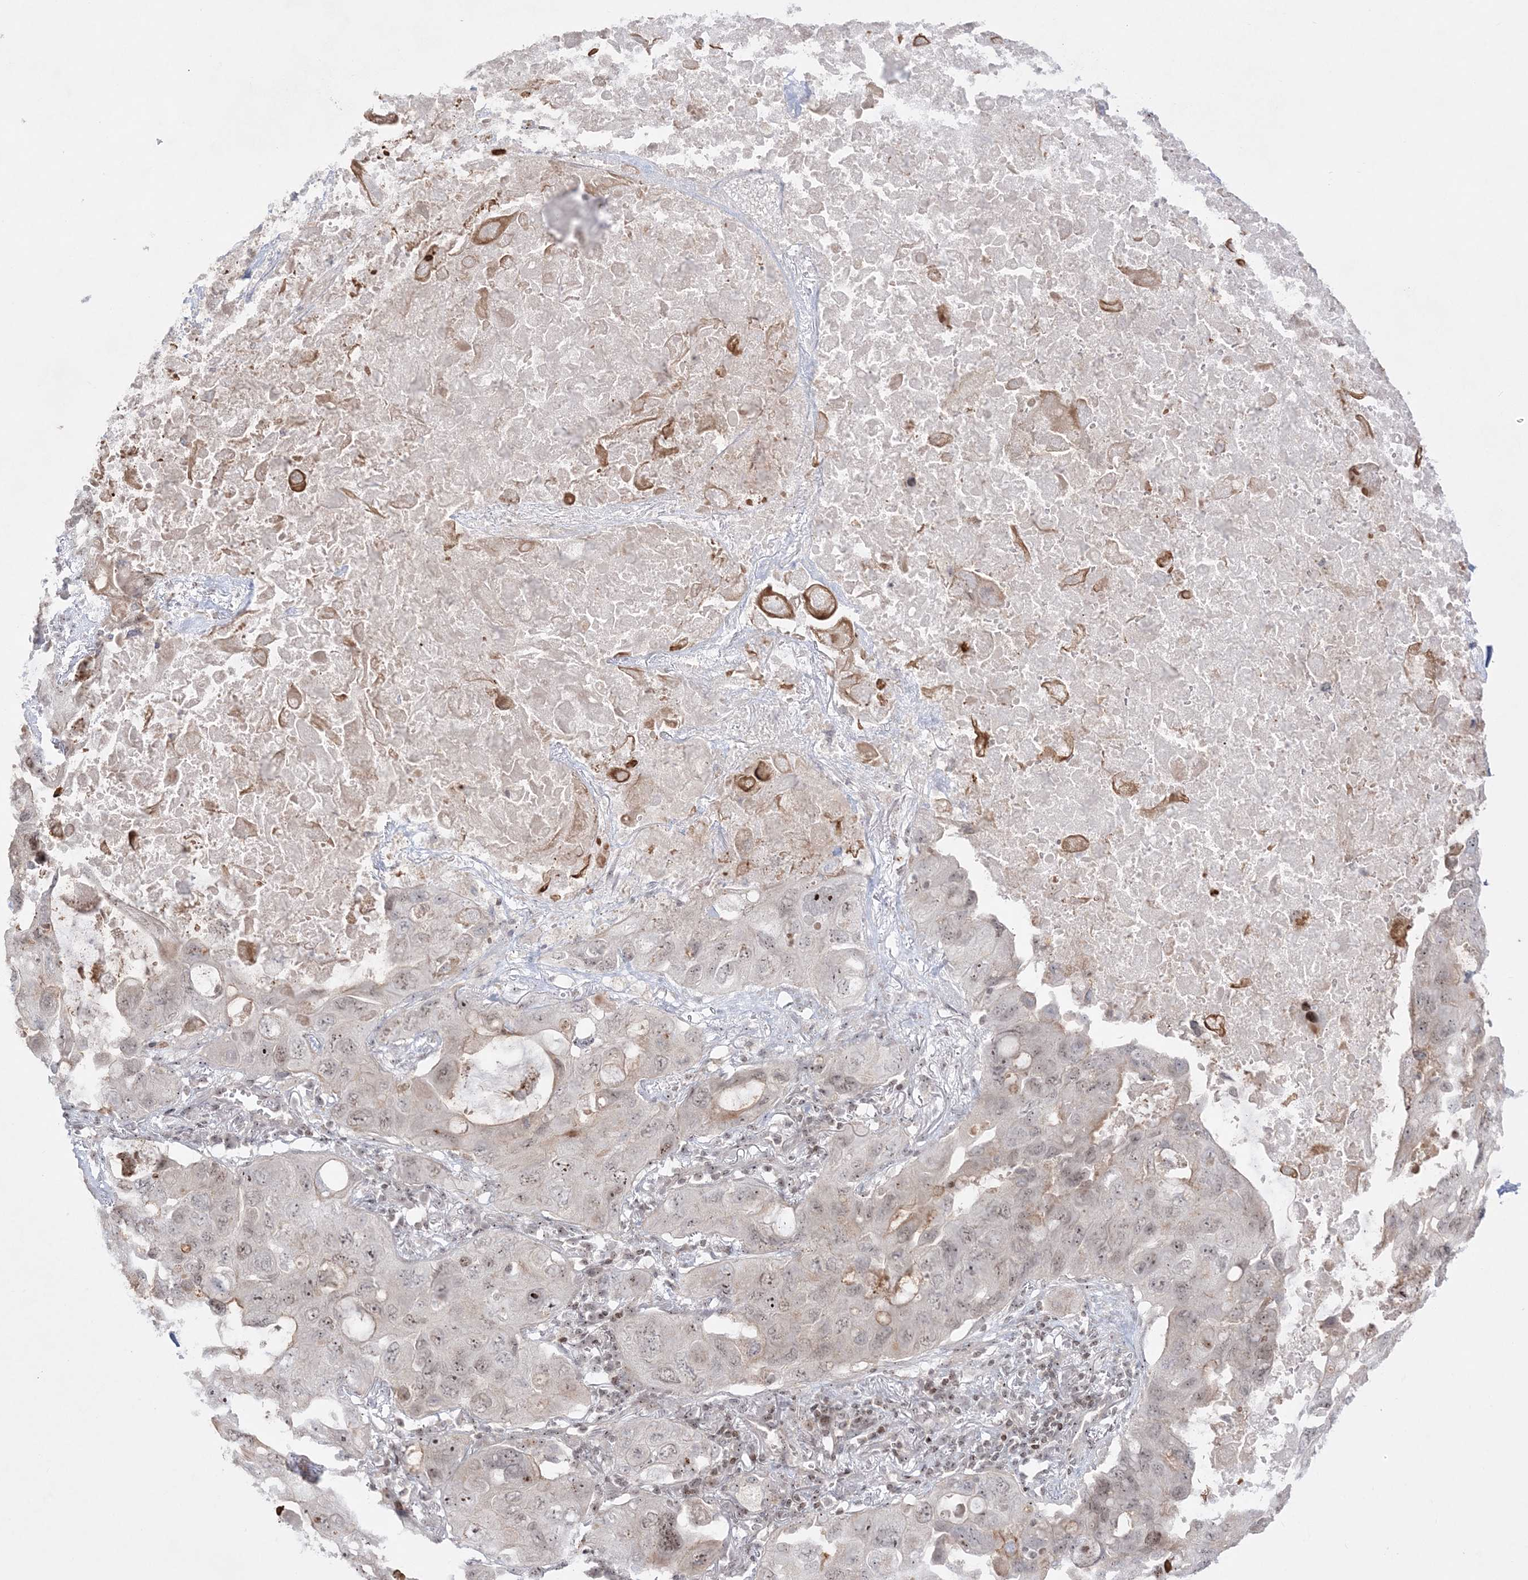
{"staining": {"intensity": "weak", "quantity": "<25%", "location": "nuclear"}, "tissue": "lung cancer", "cell_type": "Tumor cells", "image_type": "cancer", "snomed": [{"axis": "morphology", "description": "Squamous cell carcinoma, NOS"}, {"axis": "topography", "description": "Lung"}], "caption": "DAB (3,3'-diaminobenzidine) immunohistochemical staining of human lung cancer (squamous cell carcinoma) demonstrates no significant positivity in tumor cells.", "gene": "SH3BP4", "patient": {"sex": "female", "age": 73}}